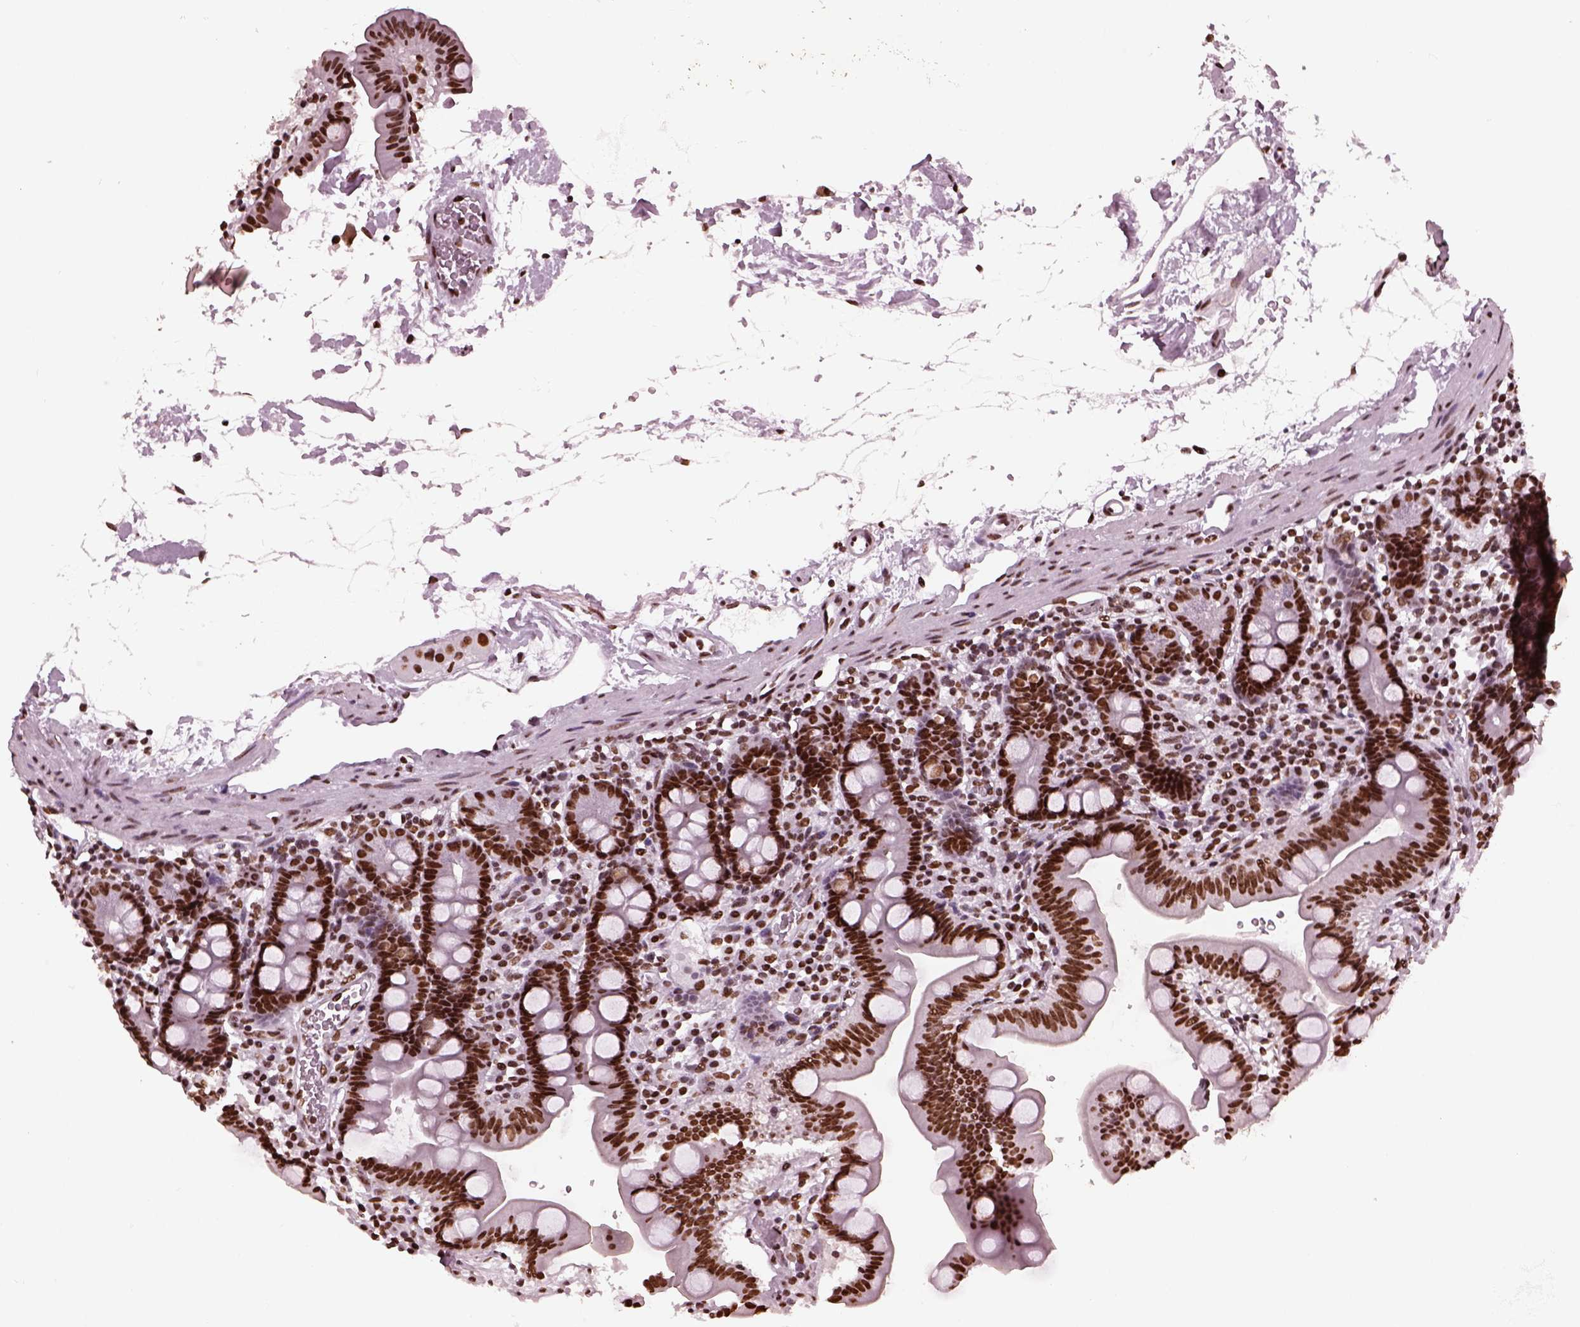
{"staining": {"intensity": "strong", "quantity": ">75%", "location": "nuclear"}, "tissue": "duodenum", "cell_type": "Glandular cells", "image_type": "normal", "snomed": [{"axis": "morphology", "description": "Normal tissue, NOS"}, {"axis": "topography", "description": "Duodenum"}], "caption": "Protein analysis of normal duodenum exhibits strong nuclear staining in about >75% of glandular cells.", "gene": "CBFA2T3", "patient": {"sex": "male", "age": 59}}